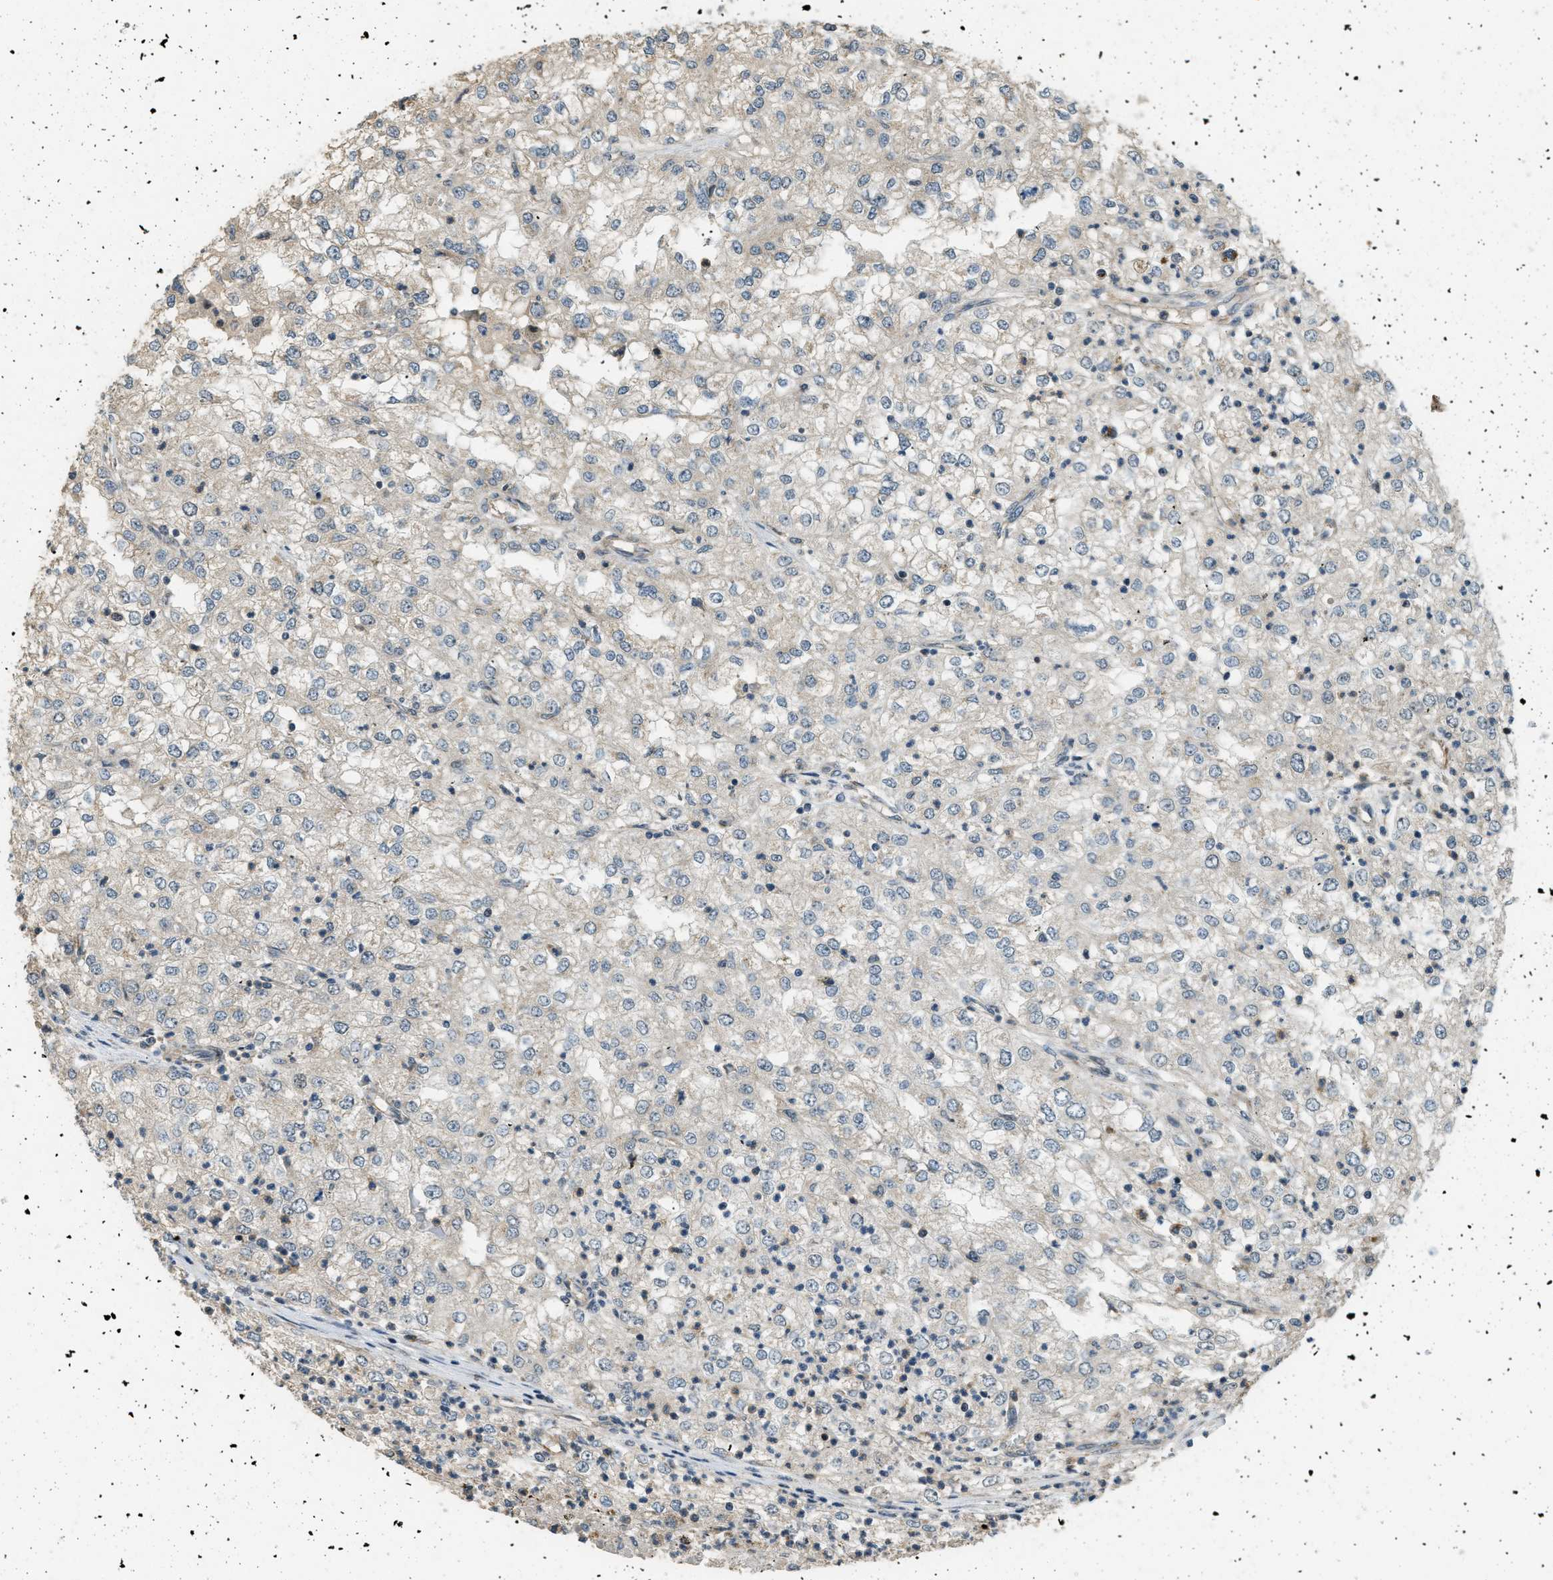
{"staining": {"intensity": "negative", "quantity": "none", "location": "none"}, "tissue": "renal cancer", "cell_type": "Tumor cells", "image_type": "cancer", "snomed": [{"axis": "morphology", "description": "Adenocarcinoma, NOS"}, {"axis": "topography", "description": "Kidney"}], "caption": "High magnification brightfield microscopy of renal cancer (adenocarcinoma) stained with DAB (brown) and counterstained with hematoxylin (blue): tumor cells show no significant expression. (DAB immunohistochemistry (IHC) with hematoxylin counter stain).", "gene": "MED21", "patient": {"sex": "female", "age": 54}}